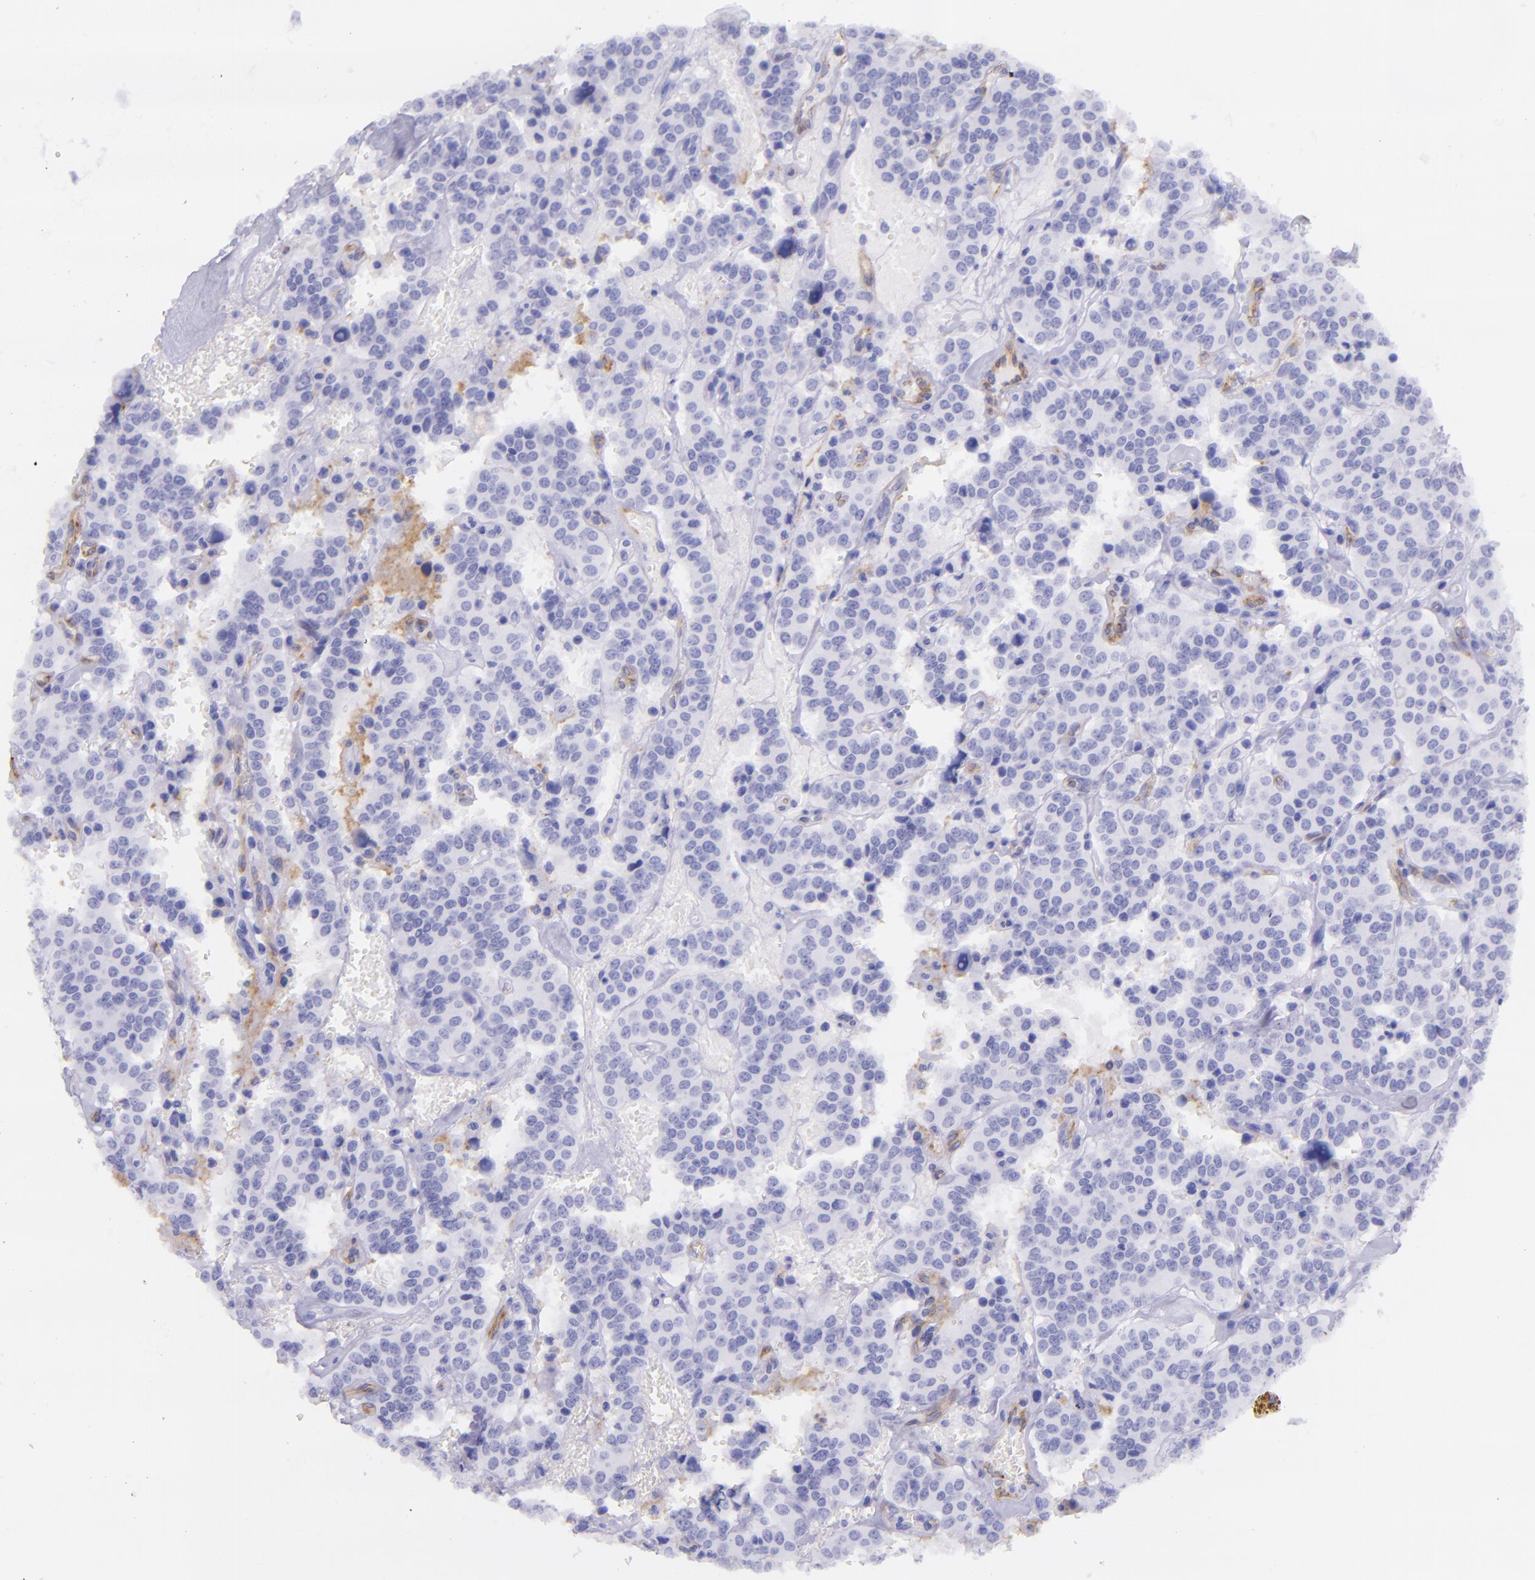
{"staining": {"intensity": "negative", "quantity": "none", "location": "none"}, "tissue": "carcinoid", "cell_type": "Tumor cells", "image_type": "cancer", "snomed": [{"axis": "morphology", "description": "Carcinoid, malignant, NOS"}, {"axis": "topography", "description": "Bronchus"}], "caption": "There is no significant staining in tumor cells of malignant carcinoid.", "gene": "SELE", "patient": {"sex": "male", "age": 55}}